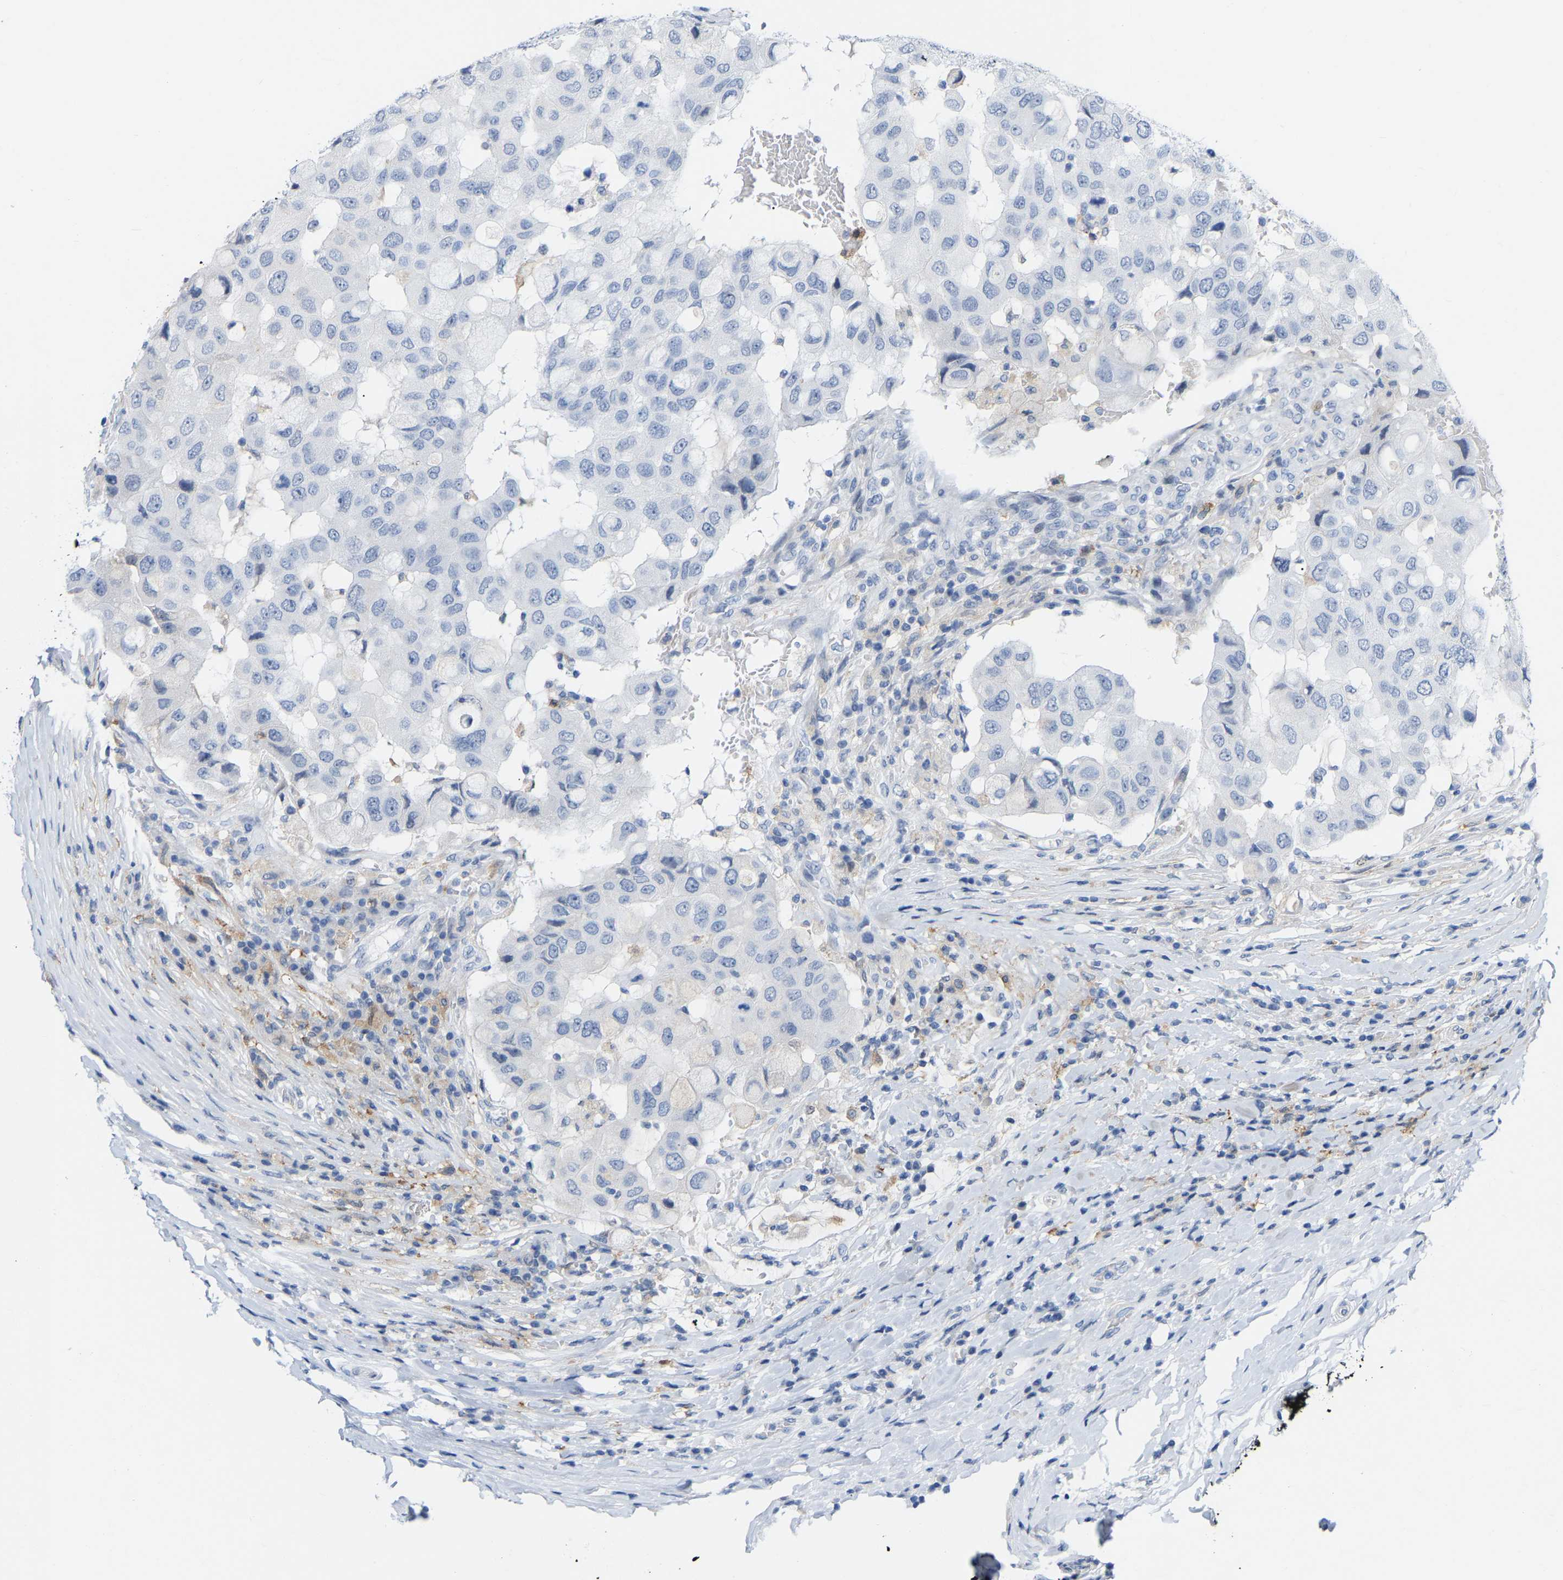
{"staining": {"intensity": "negative", "quantity": "none", "location": "none"}, "tissue": "breast cancer", "cell_type": "Tumor cells", "image_type": "cancer", "snomed": [{"axis": "morphology", "description": "Duct carcinoma"}, {"axis": "topography", "description": "Breast"}], "caption": "Immunohistochemical staining of breast cancer reveals no significant positivity in tumor cells.", "gene": "ABTB2", "patient": {"sex": "female", "age": 27}}